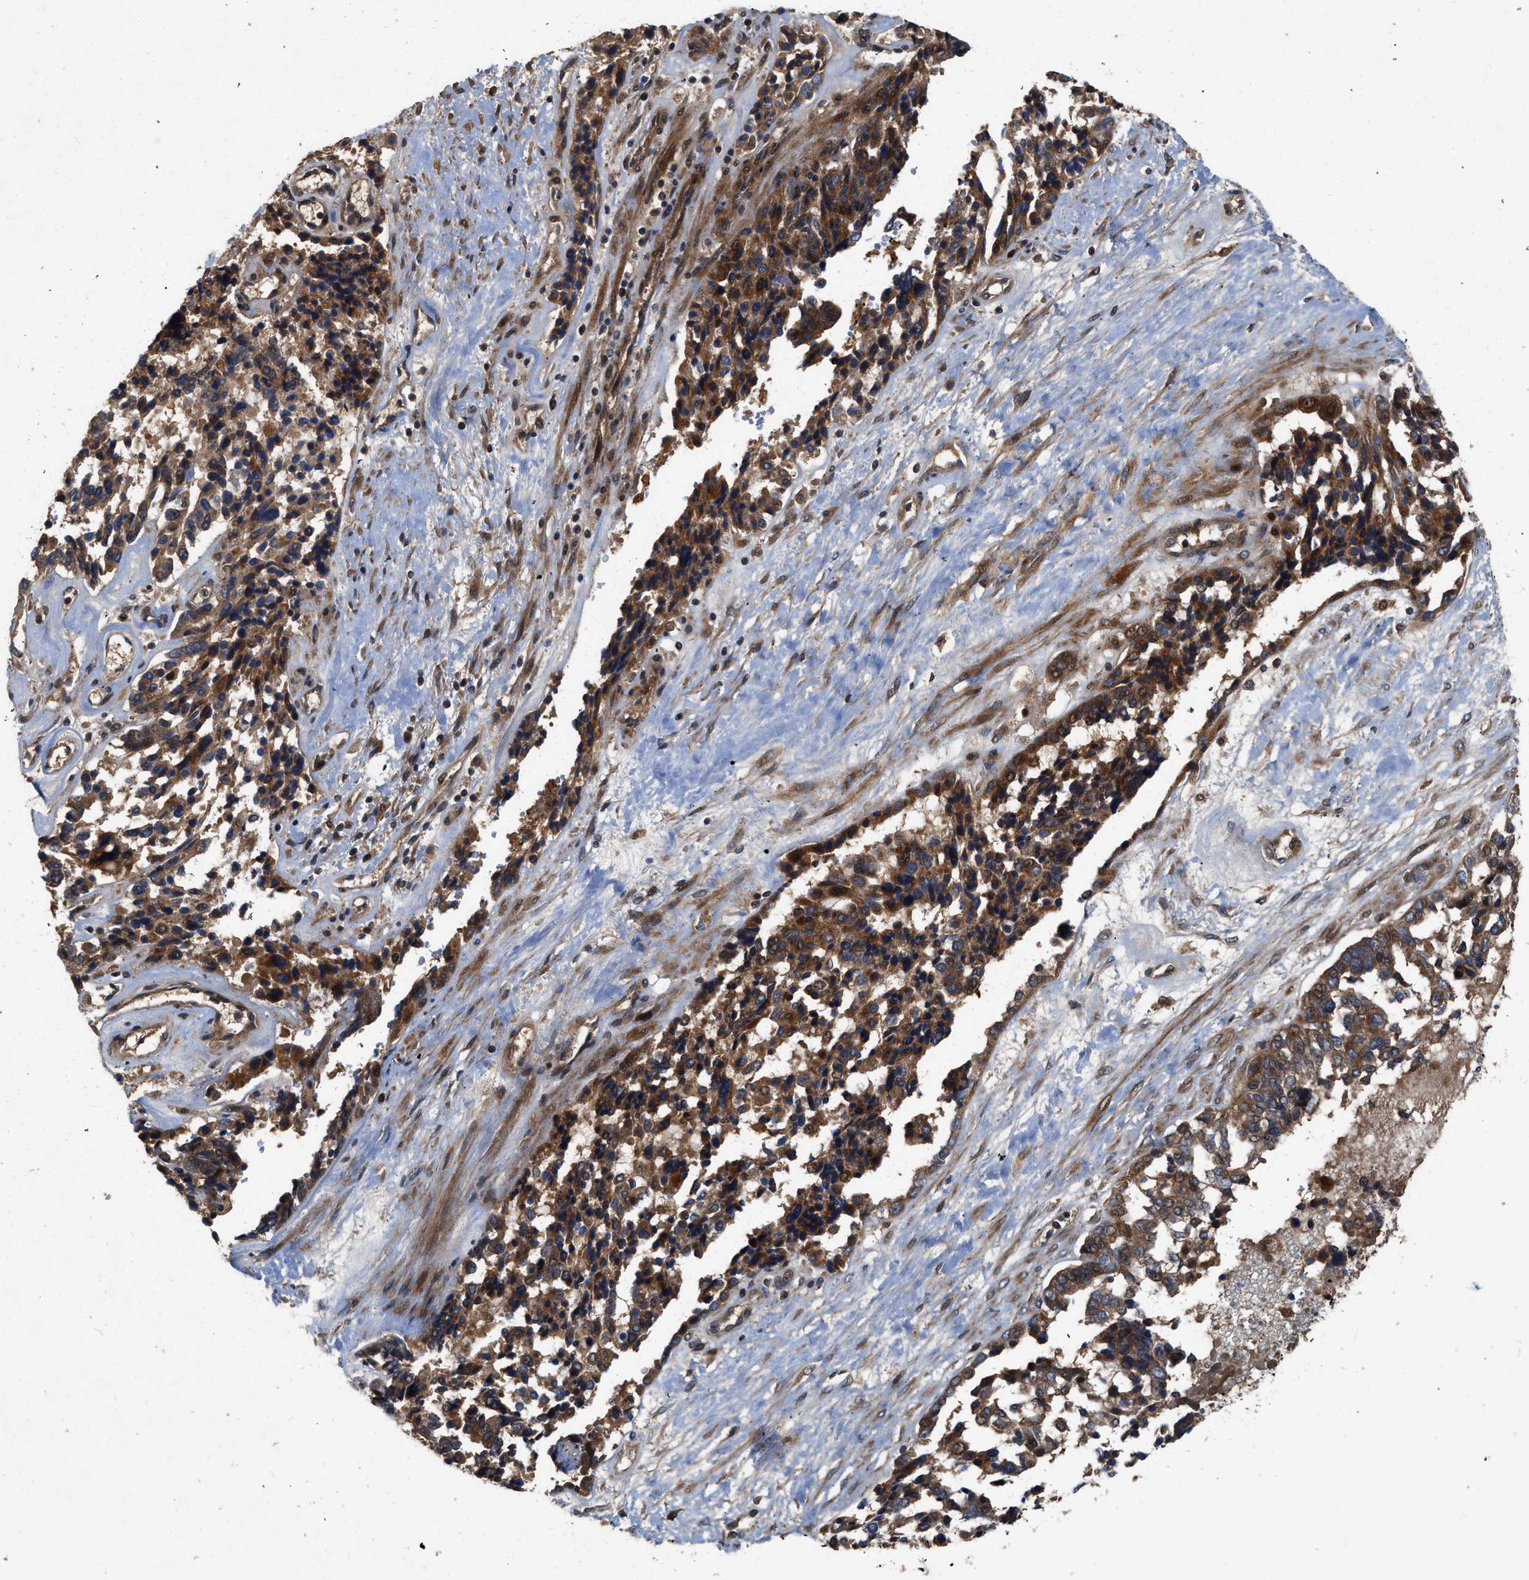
{"staining": {"intensity": "strong", "quantity": ">75%", "location": "cytoplasmic/membranous"}, "tissue": "ovarian cancer", "cell_type": "Tumor cells", "image_type": "cancer", "snomed": [{"axis": "morphology", "description": "Cystadenocarcinoma, serous, NOS"}, {"axis": "topography", "description": "Ovary"}], "caption": "IHC photomicrograph of ovarian cancer stained for a protein (brown), which demonstrates high levels of strong cytoplasmic/membranous expression in approximately >75% of tumor cells.", "gene": "CNNM3", "patient": {"sex": "female", "age": 44}}